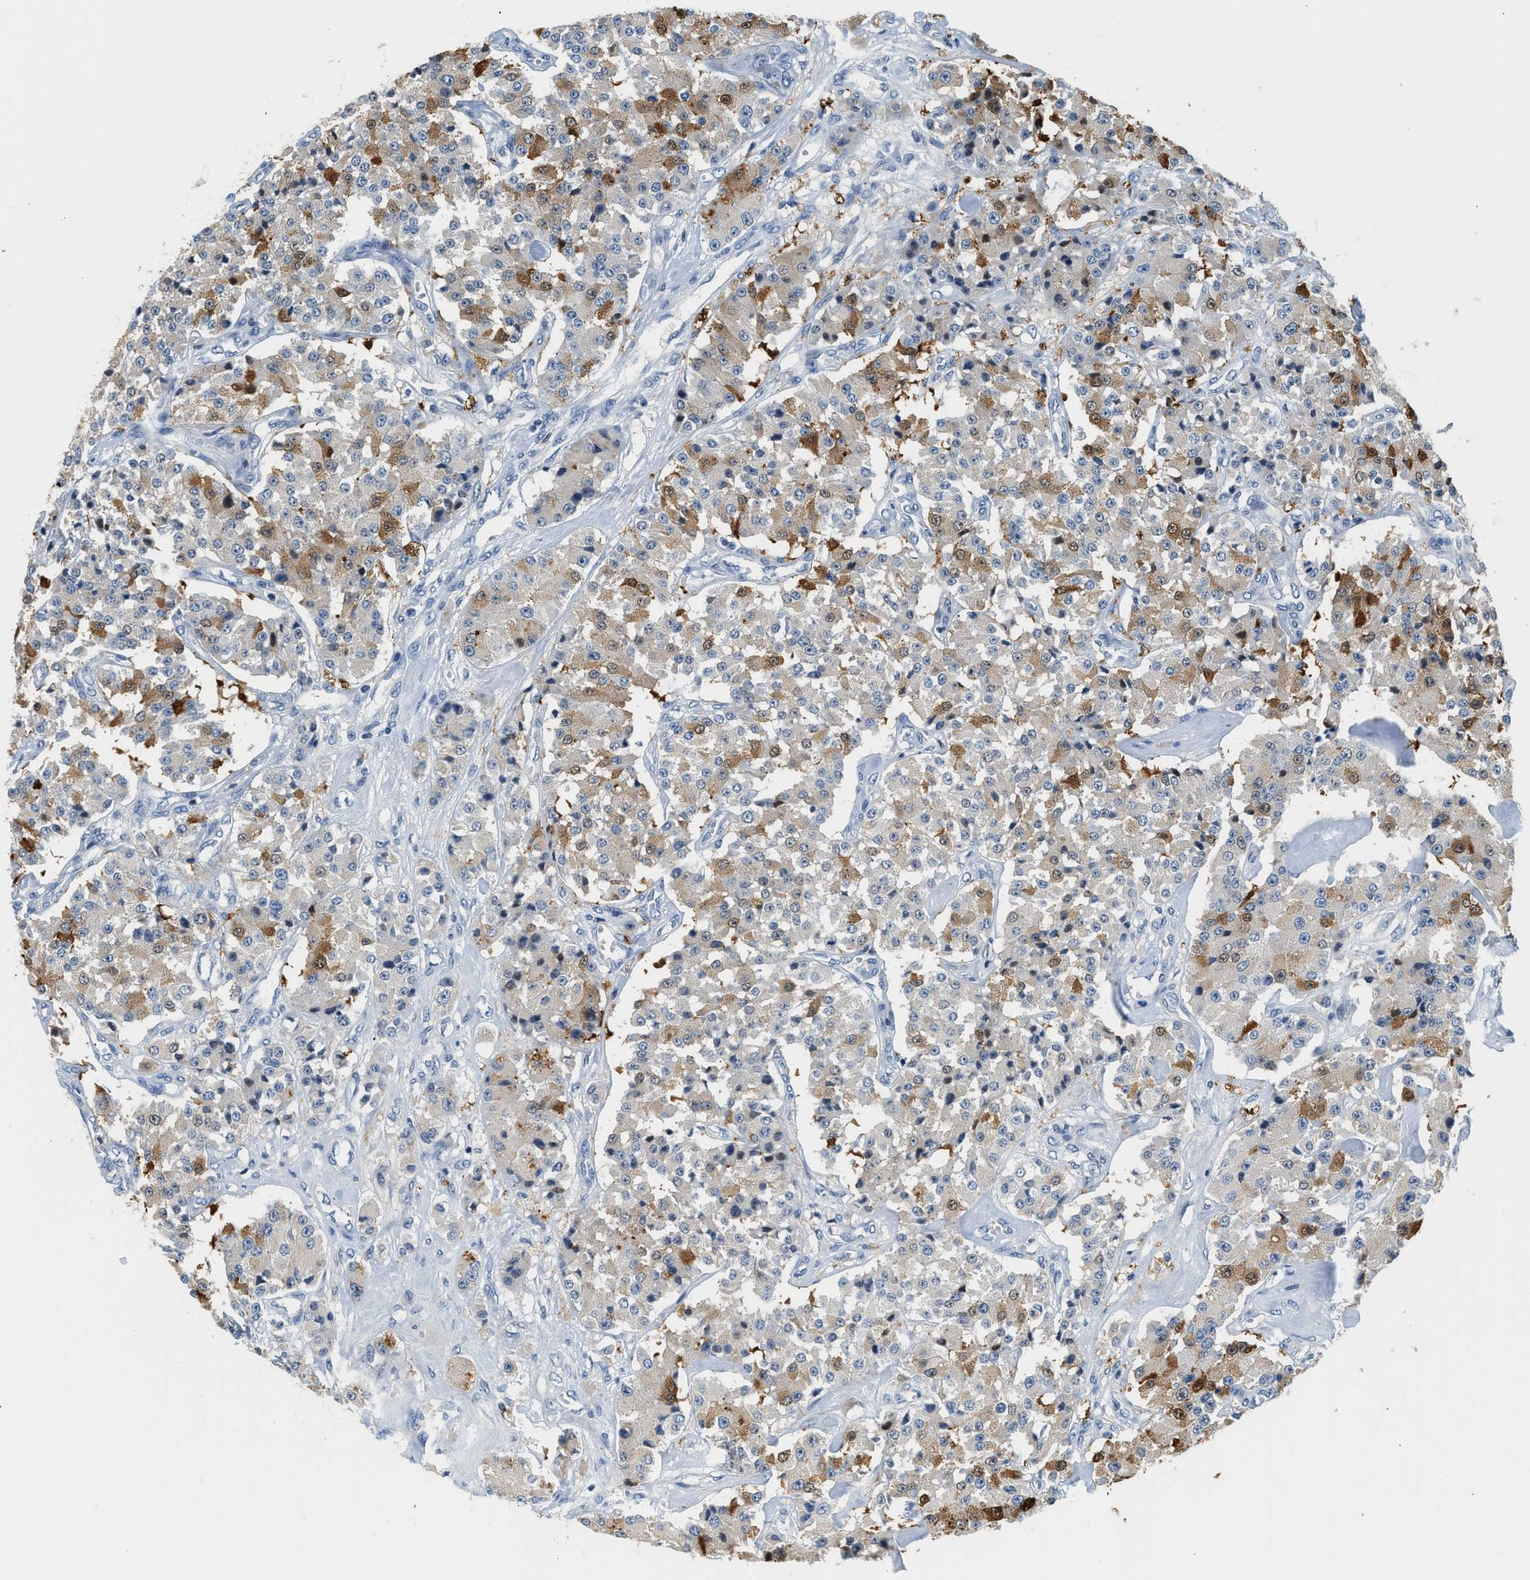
{"staining": {"intensity": "moderate", "quantity": "<25%", "location": "cytoplasmic/membranous"}, "tissue": "carcinoid", "cell_type": "Tumor cells", "image_type": "cancer", "snomed": [{"axis": "morphology", "description": "Carcinoid, malignant, NOS"}, {"axis": "topography", "description": "Pancreas"}], "caption": "Carcinoid stained with DAB immunohistochemistry (IHC) reveals low levels of moderate cytoplasmic/membranous positivity in approximately <25% of tumor cells.", "gene": "SLC35E1", "patient": {"sex": "male", "age": 41}}